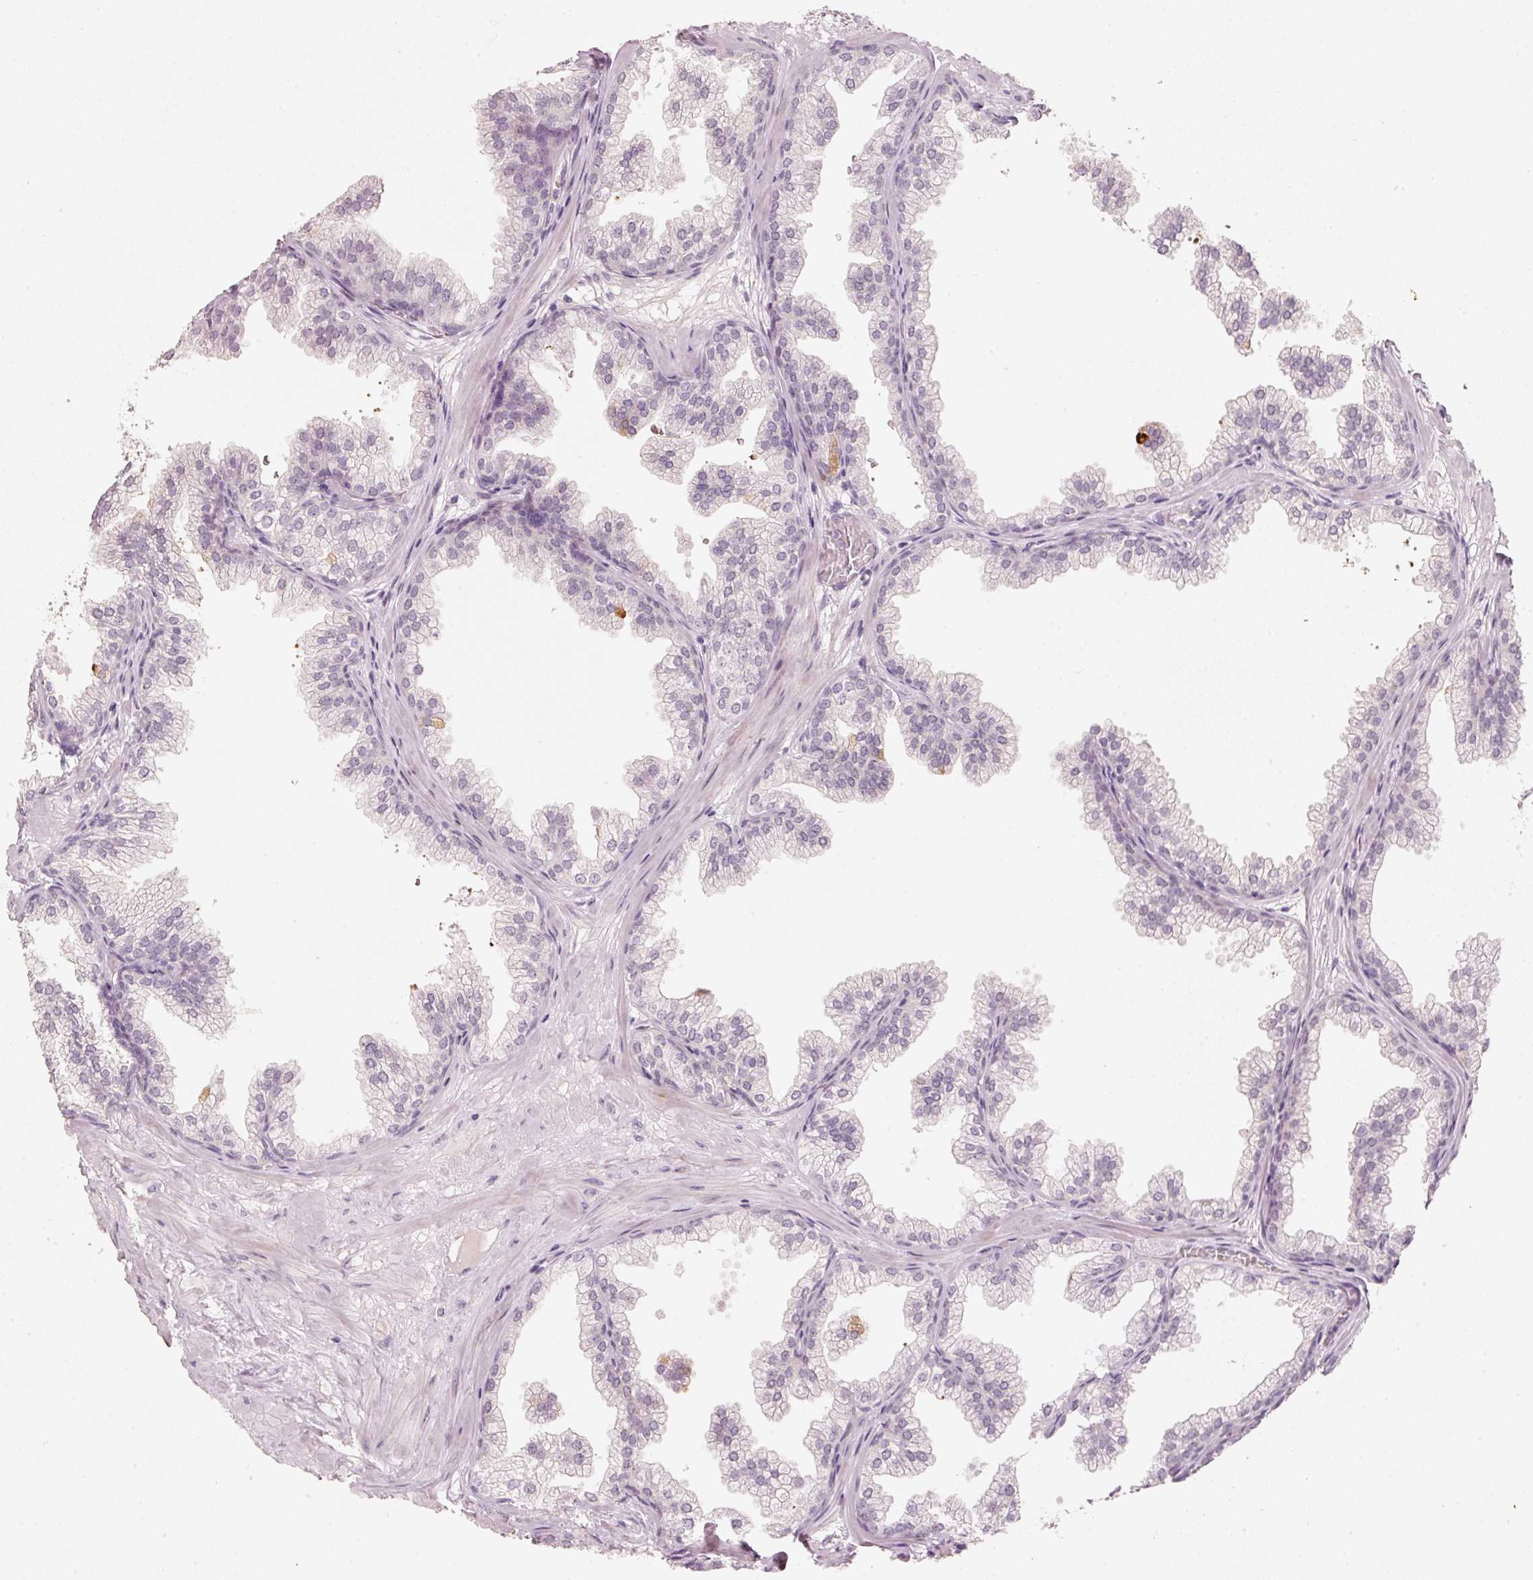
{"staining": {"intensity": "strong", "quantity": "<25%", "location": "cytoplasmic/membranous"}, "tissue": "prostate", "cell_type": "Glandular cells", "image_type": "normal", "snomed": [{"axis": "morphology", "description": "Normal tissue, NOS"}, {"axis": "topography", "description": "Prostate"}], "caption": "Protein expression analysis of benign prostate demonstrates strong cytoplasmic/membranous expression in approximately <25% of glandular cells.", "gene": "STEAP1", "patient": {"sex": "male", "age": 37}}